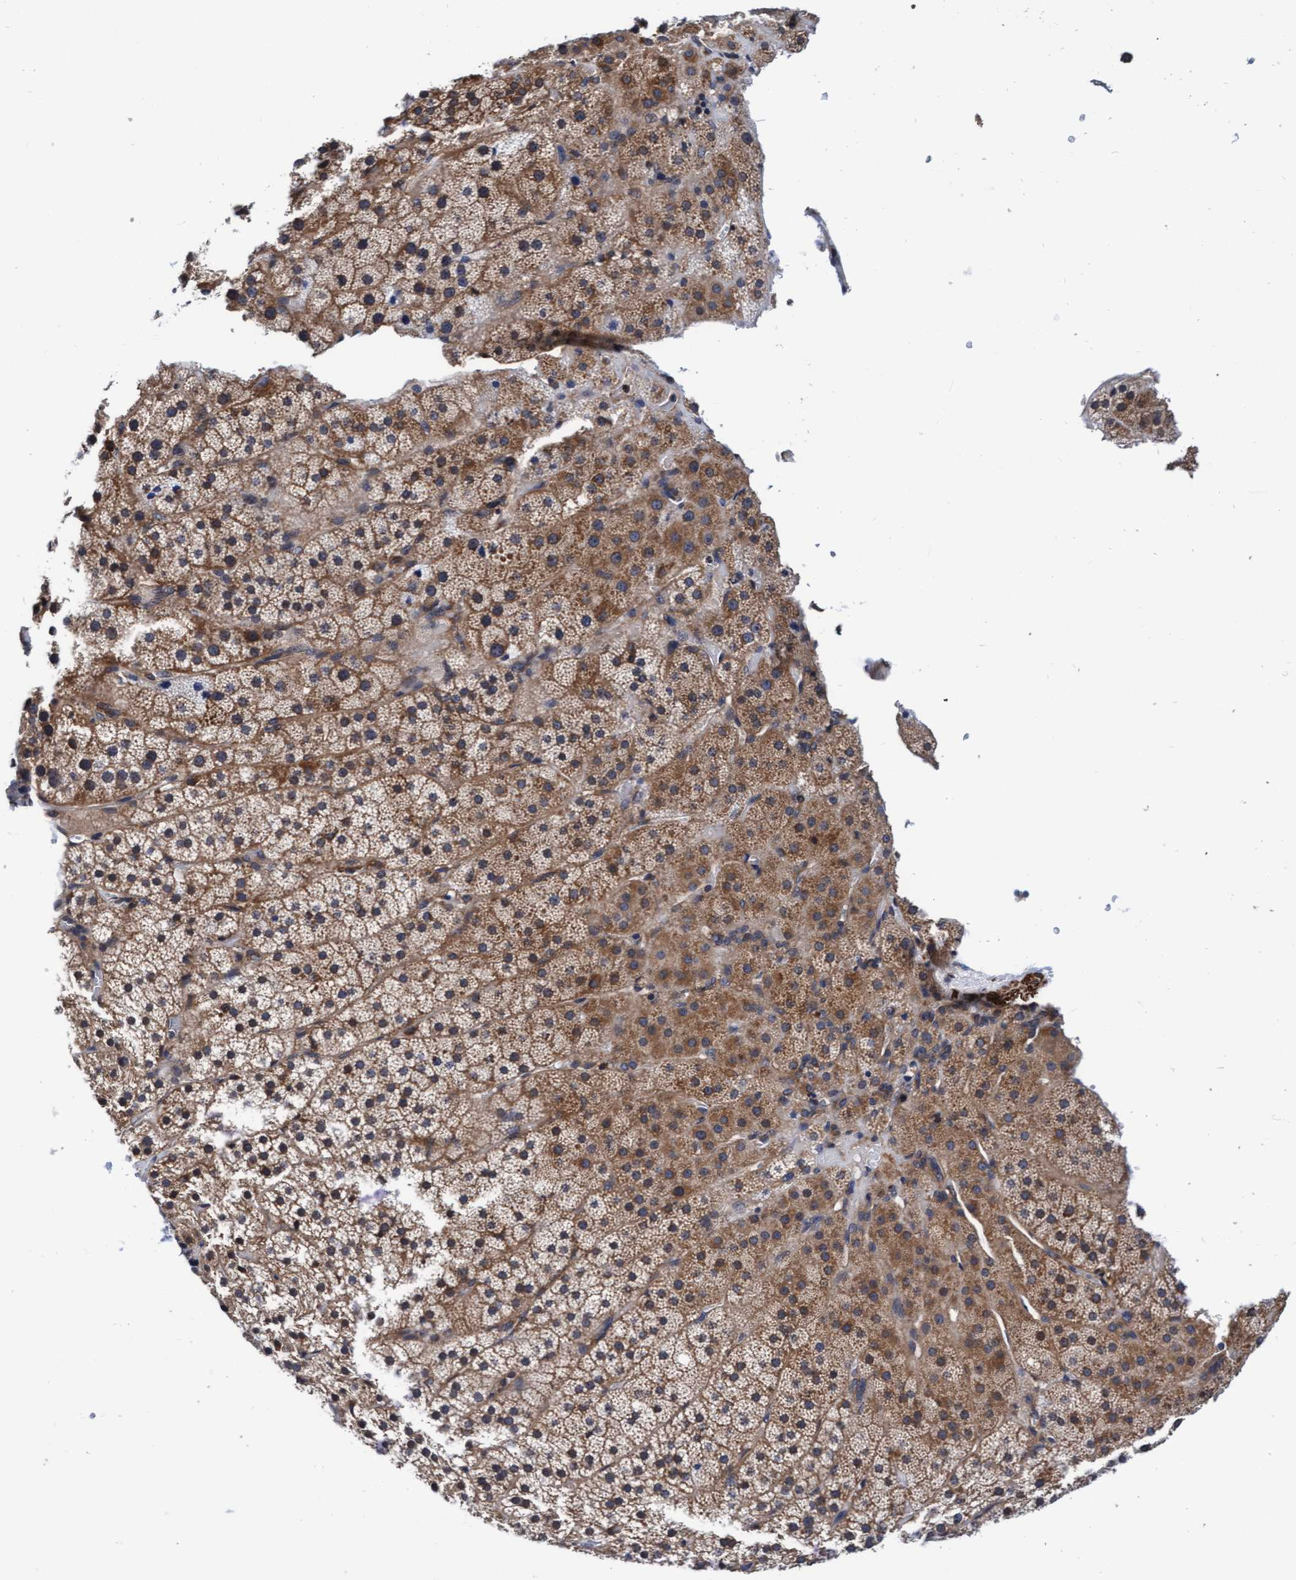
{"staining": {"intensity": "moderate", "quantity": ">75%", "location": "cytoplasmic/membranous"}, "tissue": "adrenal gland", "cell_type": "Glandular cells", "image_type": "normal", "snomed": [{"axis": "morphology", "description": "Normal tissue, NOS"}, {"axis": "topography", "description": "Adrenal gland"}], "caption": "Immunohistochemistry of normal human adrenal gland reveals medium levels of moderate cytoplasmic/membranous staining in approximately >75% of glandular cells. (Brightfield microscopy of DAB IHC at high magnification).", "gene": "EFCAB13", "patient": {"sex": "female", "age": 44}}